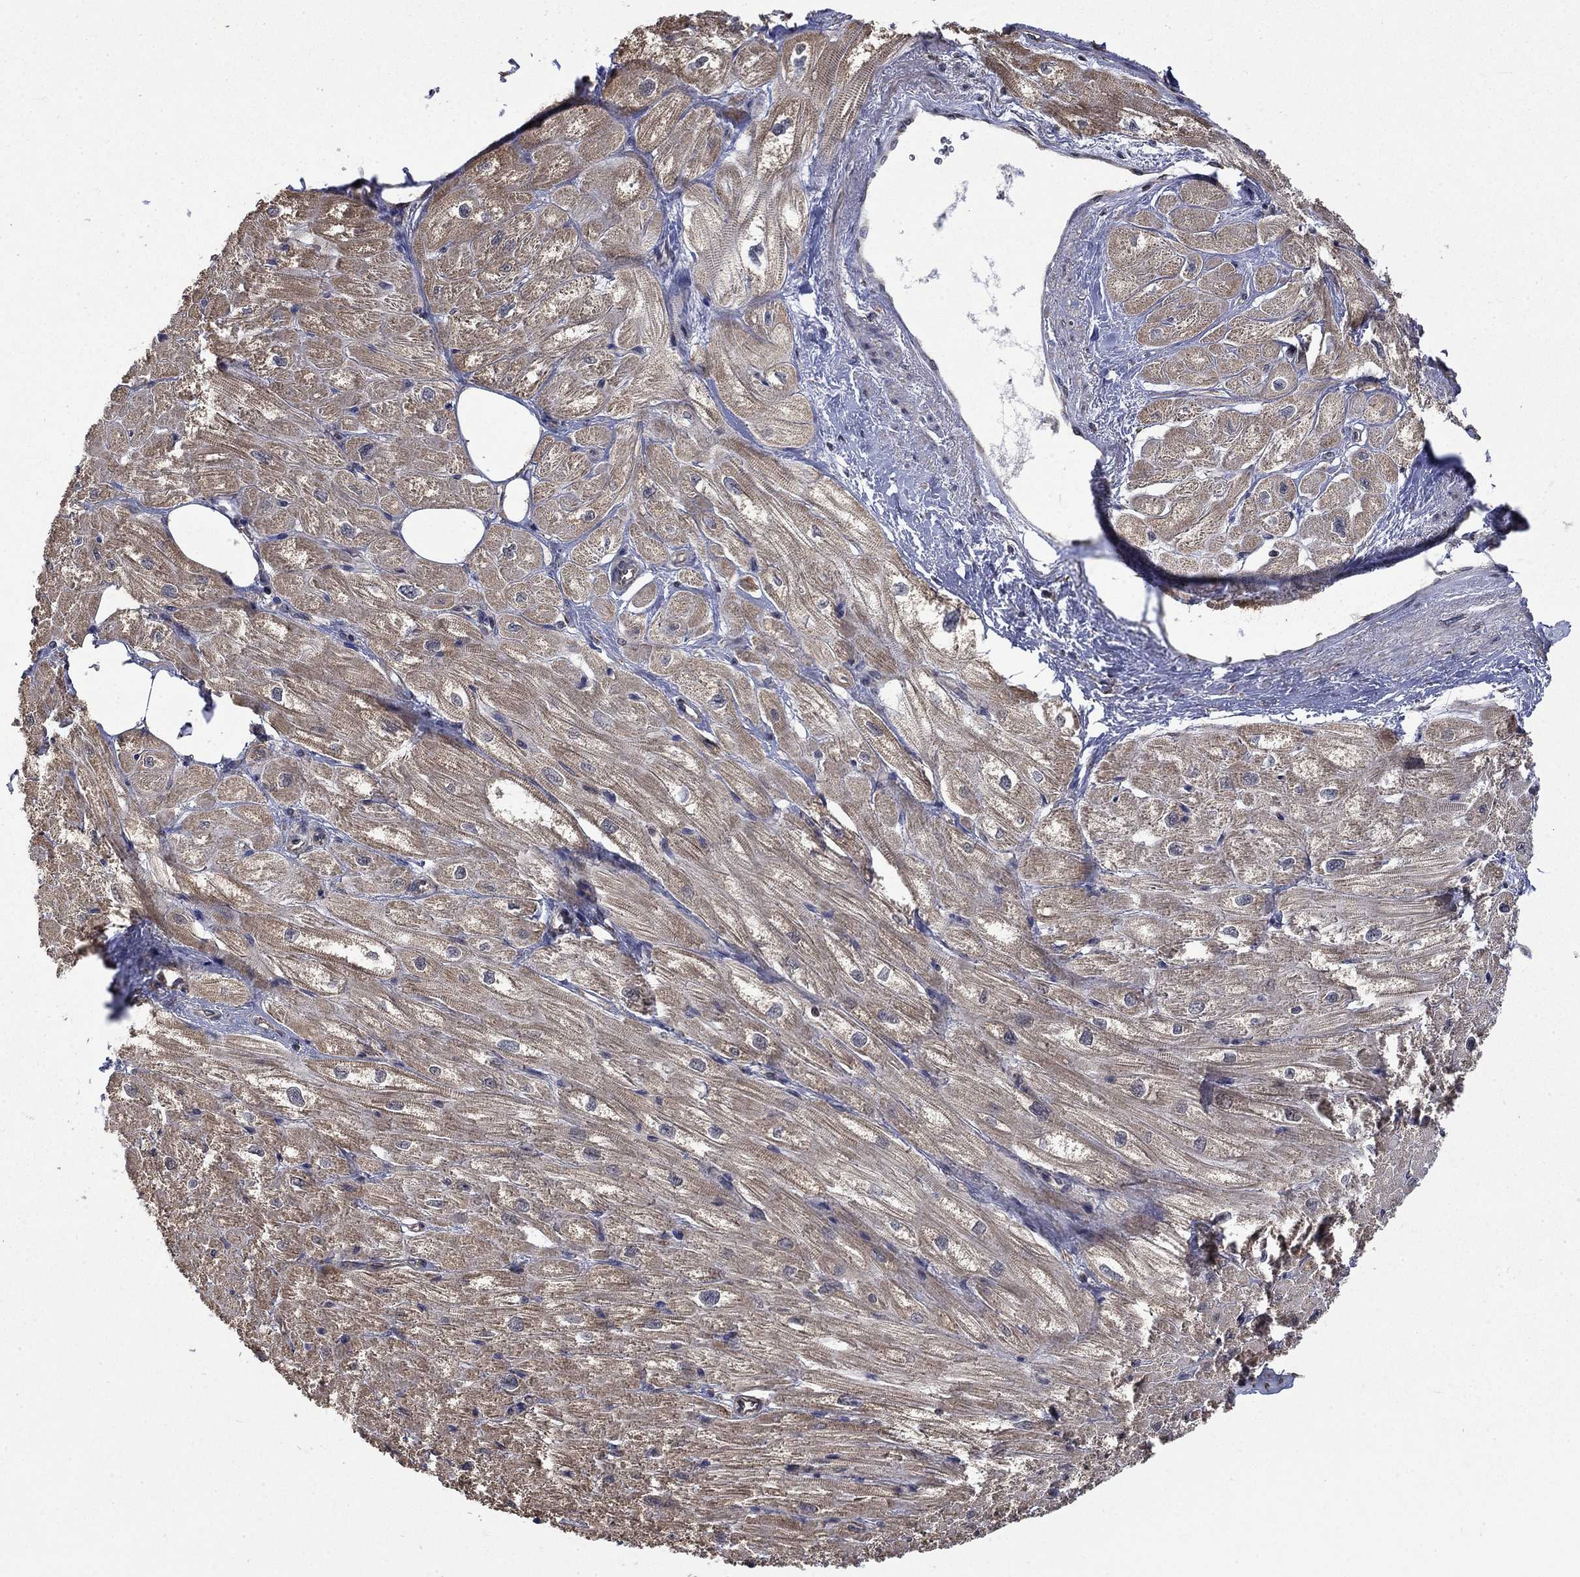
{"staining": {"intensity": "weak", "quantity": "25%-75%", "location": "cytoplasmic/membranous"}, "tissue": "heart muscle", "cell_type": "Cardiomyocytes", "image_type": "normal", "snomed": [{"axis": "morphology", "description": "Normal tissue, NOS"}, {"axis": "topography", "description": "Heart"}], "caption": "Brown immunohistochemical staining in normal heart muscle reveals weak cytoplasmic/membranous positivity in about 25%-75% of cardiomyocytes.", "gene": "ESRRA", "patient": {"sex": "male", "age": 57}}